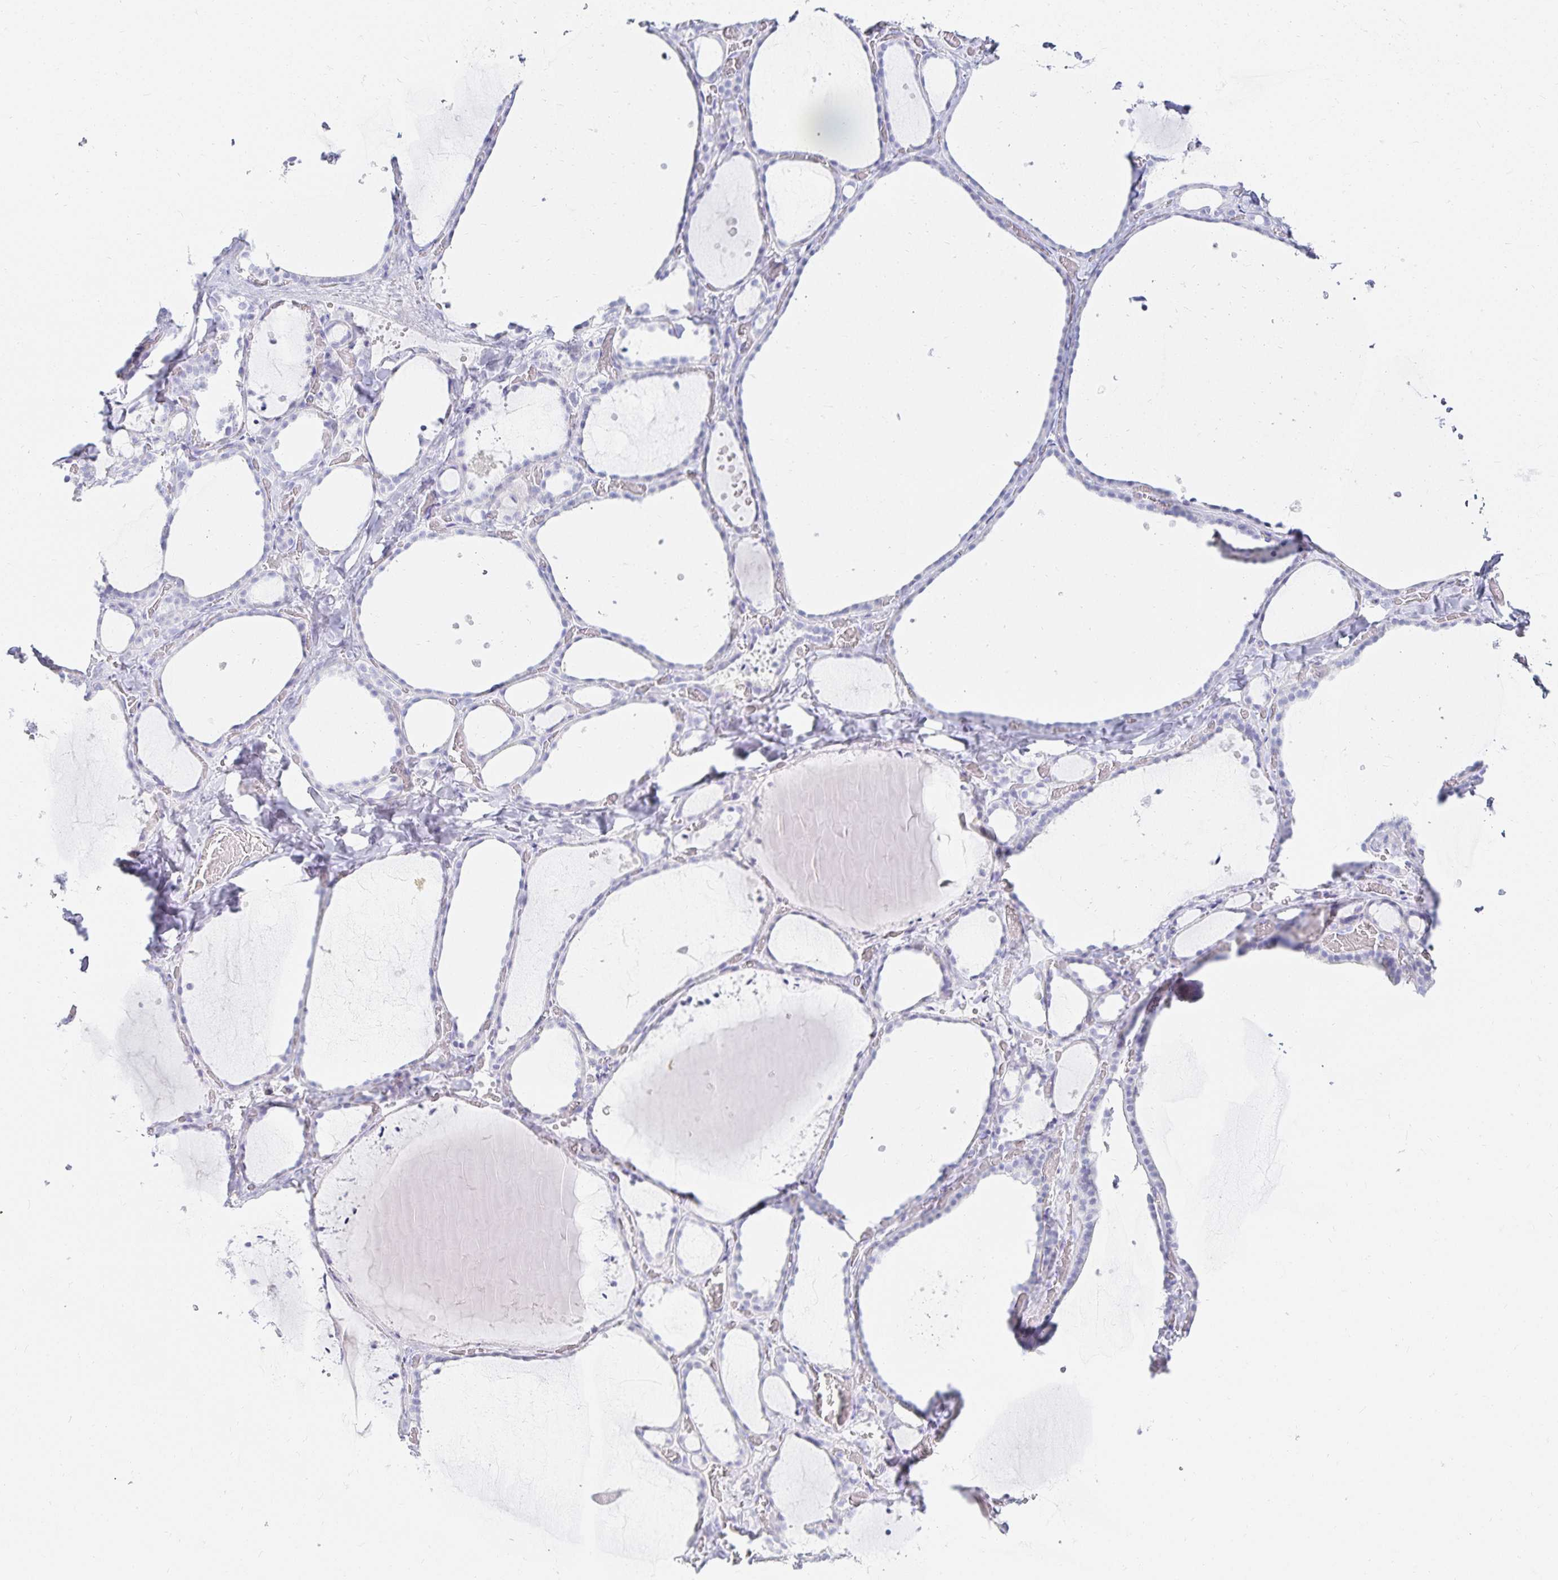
{"staining": {"intensity": "negative", "quantity": "none", "location": "none"}, "tissue": "thyroid gland", "cell_type": "Glandular cells", "image_type": "normal", "snomed": [{"axis": "morphology", "description": "Normal tissue, NOS"}, {"axis": "topography", "description": "Thyroid gland"}], "caption": "High power microscopy photomicrograph of an immunohistochemistry (IHC) image of benign thyroid gland, revealing no significant positivity in glandular cells.", "gene": "GP2", "patient": {"sex": "female", "age": 36}}